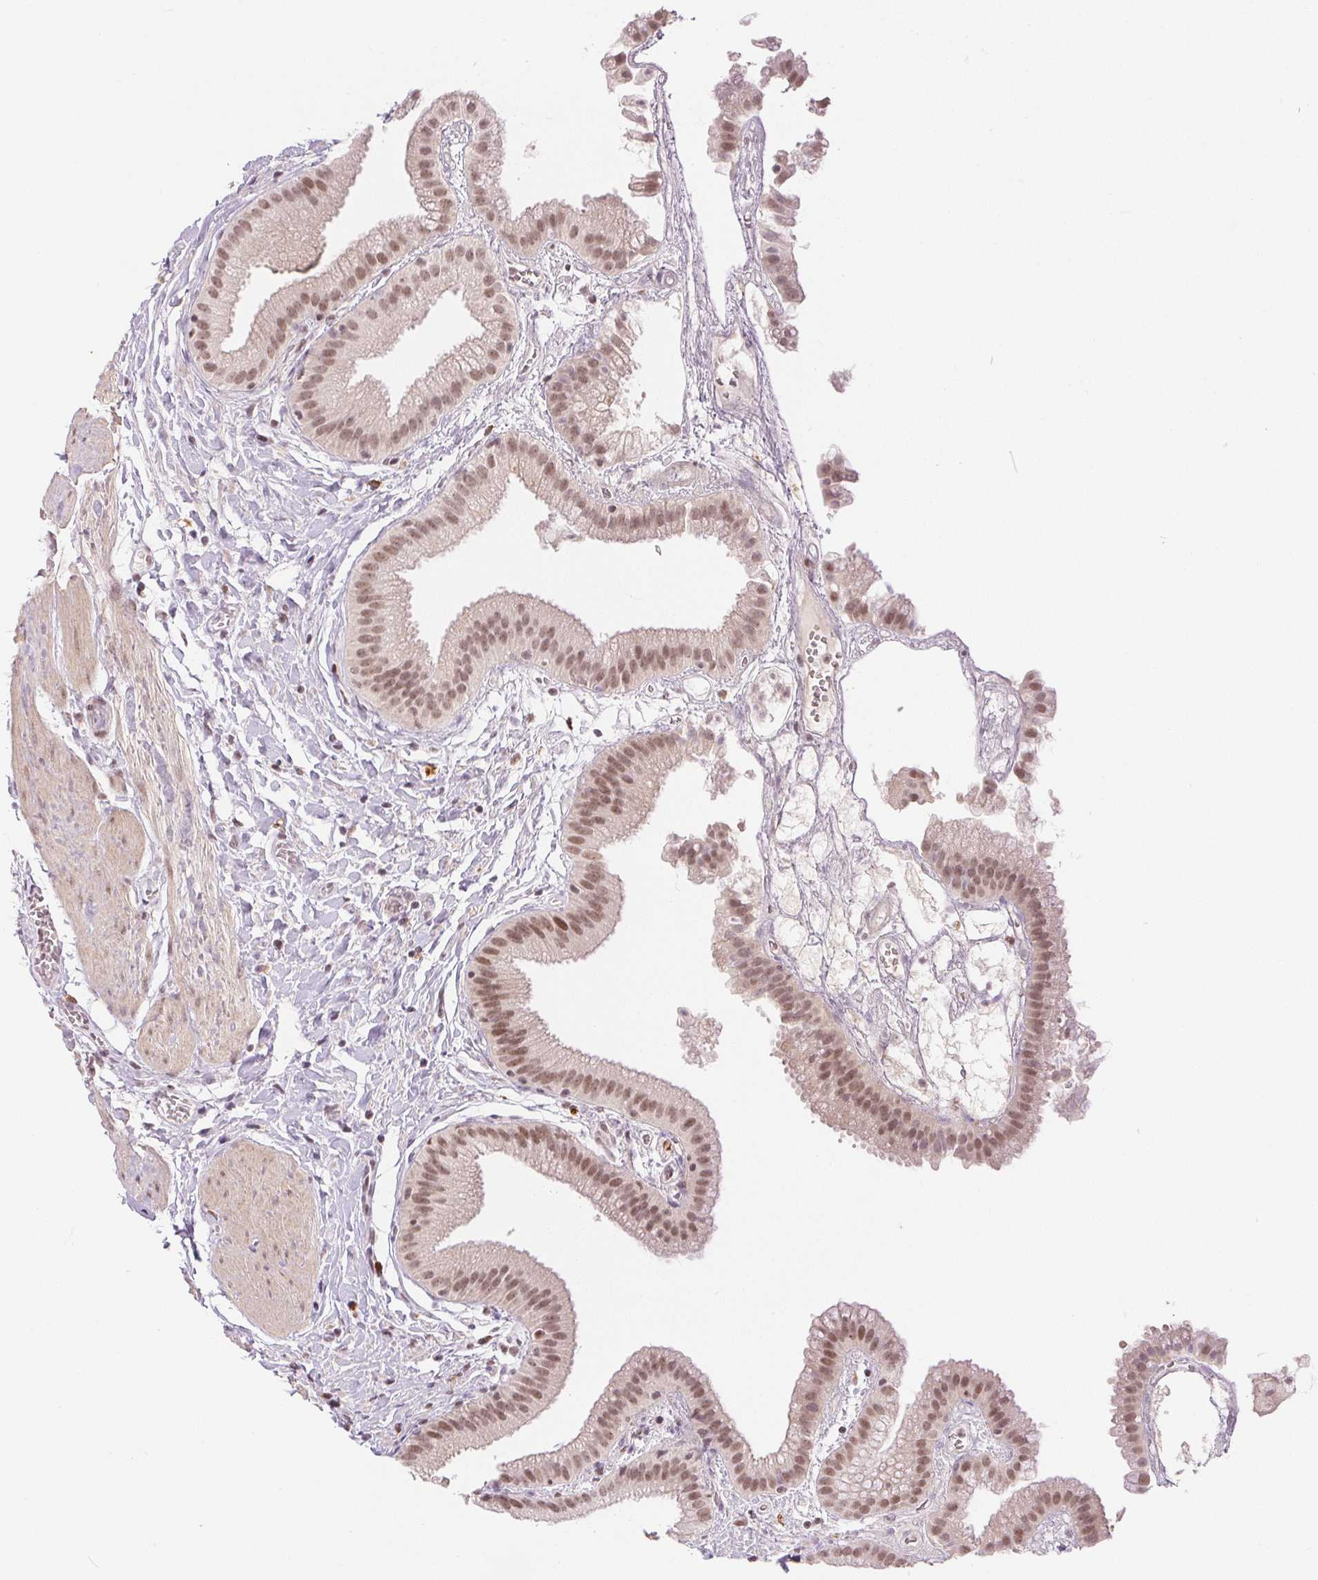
{"staining": {"intensity": "moderate", "quantity": ">75%", "location": "nuclear"}, "tissue": "gallbladder", "cell_type": "Glandular cells", "image_type": "normal", "snomed": [{"axis": "morphology", "description": "Normal tissue, NOS"}, {"axis": "topography", "description": "Gallbladder"}], "caption": "IHC (DAB) staining of unremarkable gallbladder reveals moderate nuclear protein staining in about >75% of glandular cells.", "gene": "DEK", "patient": {"sex": "female", "age": 63}}